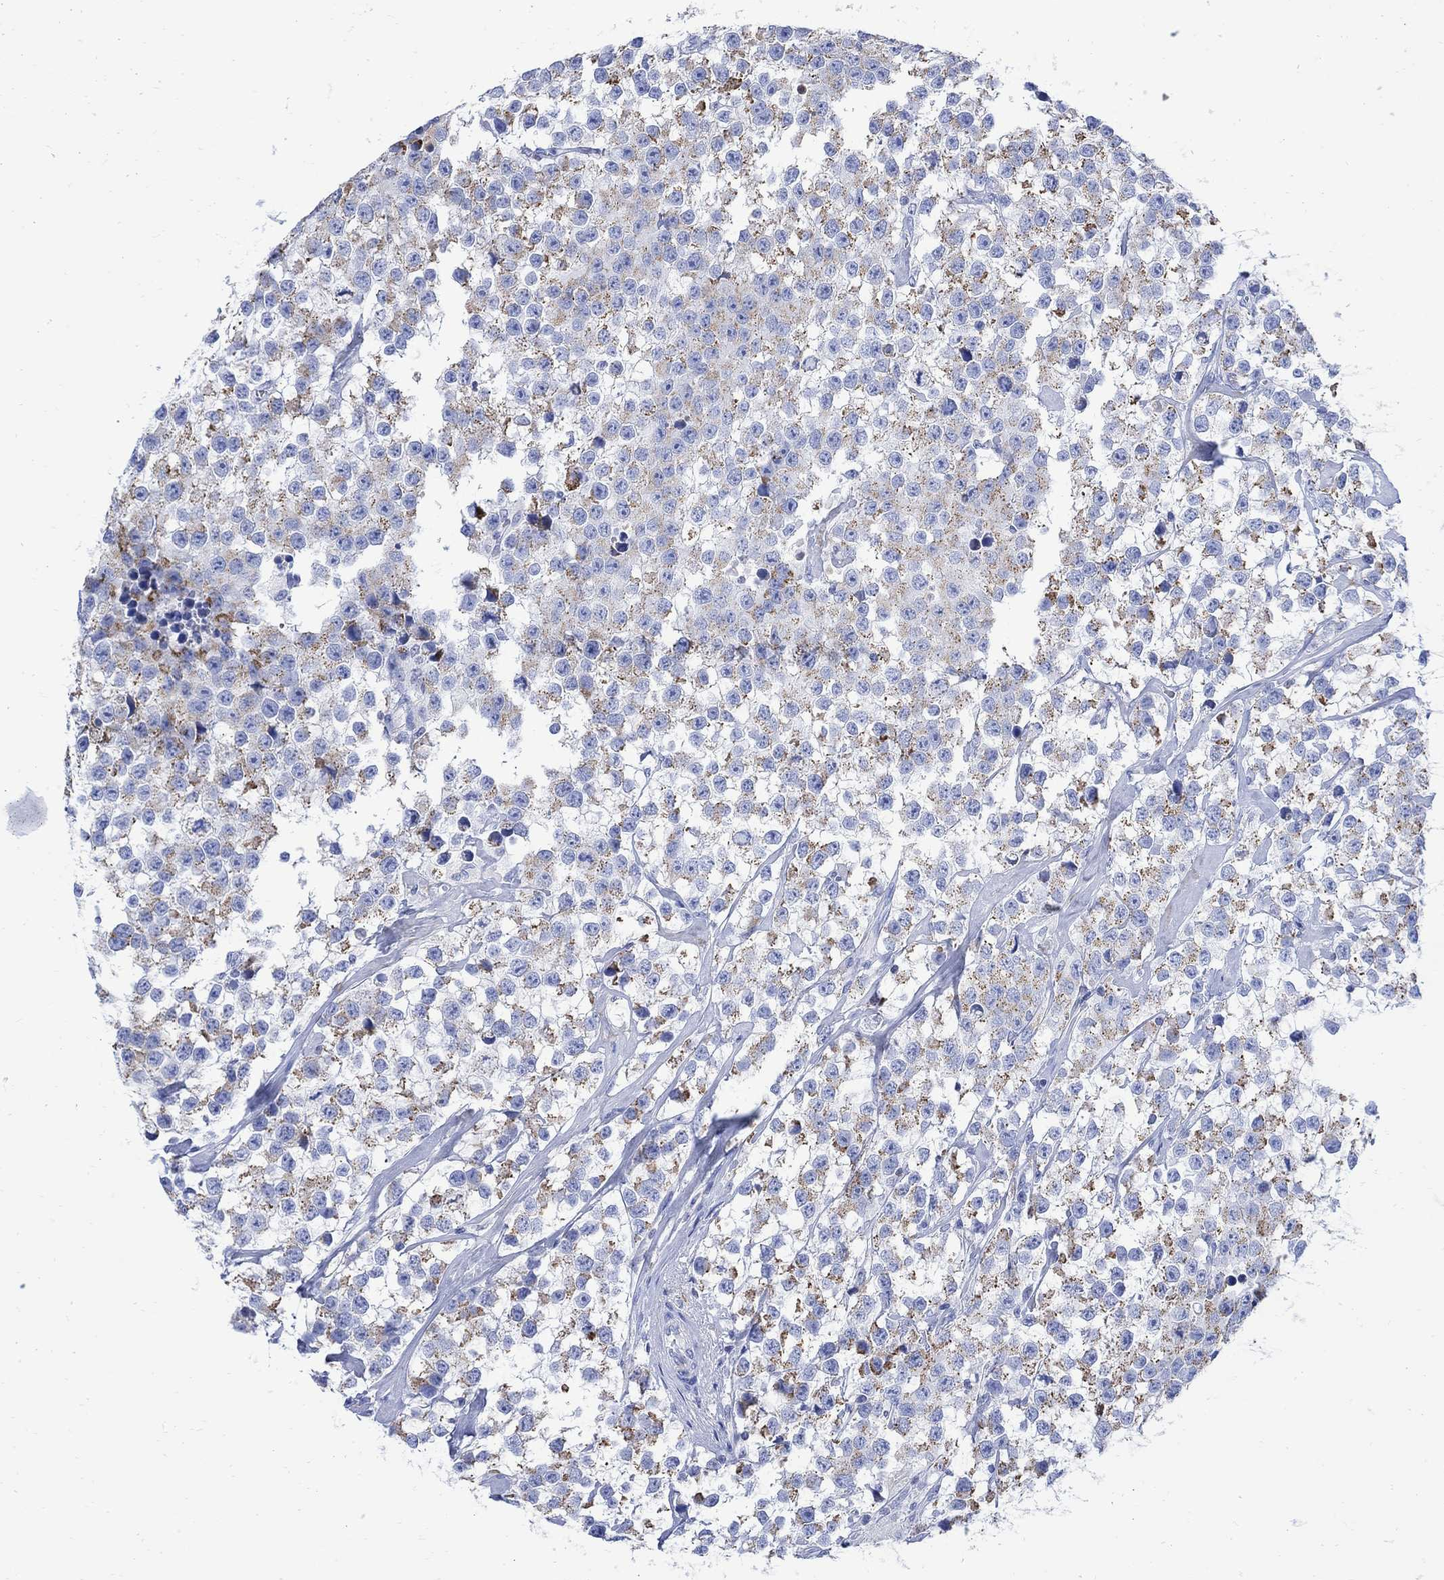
{"staining": {"intensity": "moderate", "quantity": "<25%", "location": "cytoplasmic/membranous"}, "tissue": "testis cancer", "cell_type": "Tumor cells", "image_type": "cancer", "snomed": [{"axis": "morphology", "description": "Seminoma, NOS"}, {"axis": "topography", "description": "Testis"}], "caption": "Immunohistochemistry staining of seminoma (testis), which reveals low levels of moderate cytoplasmic/membranous staining in approximately <25% of tumor cells indicating moderate cytoplasmic/membranous protein staining. The staining was performed using DAB (brown) for protein detection and nuclei were counterstained in hematoxylin (blue).", "gene": "CPLX2", "patient": {"sex": "male", "age": 59}}